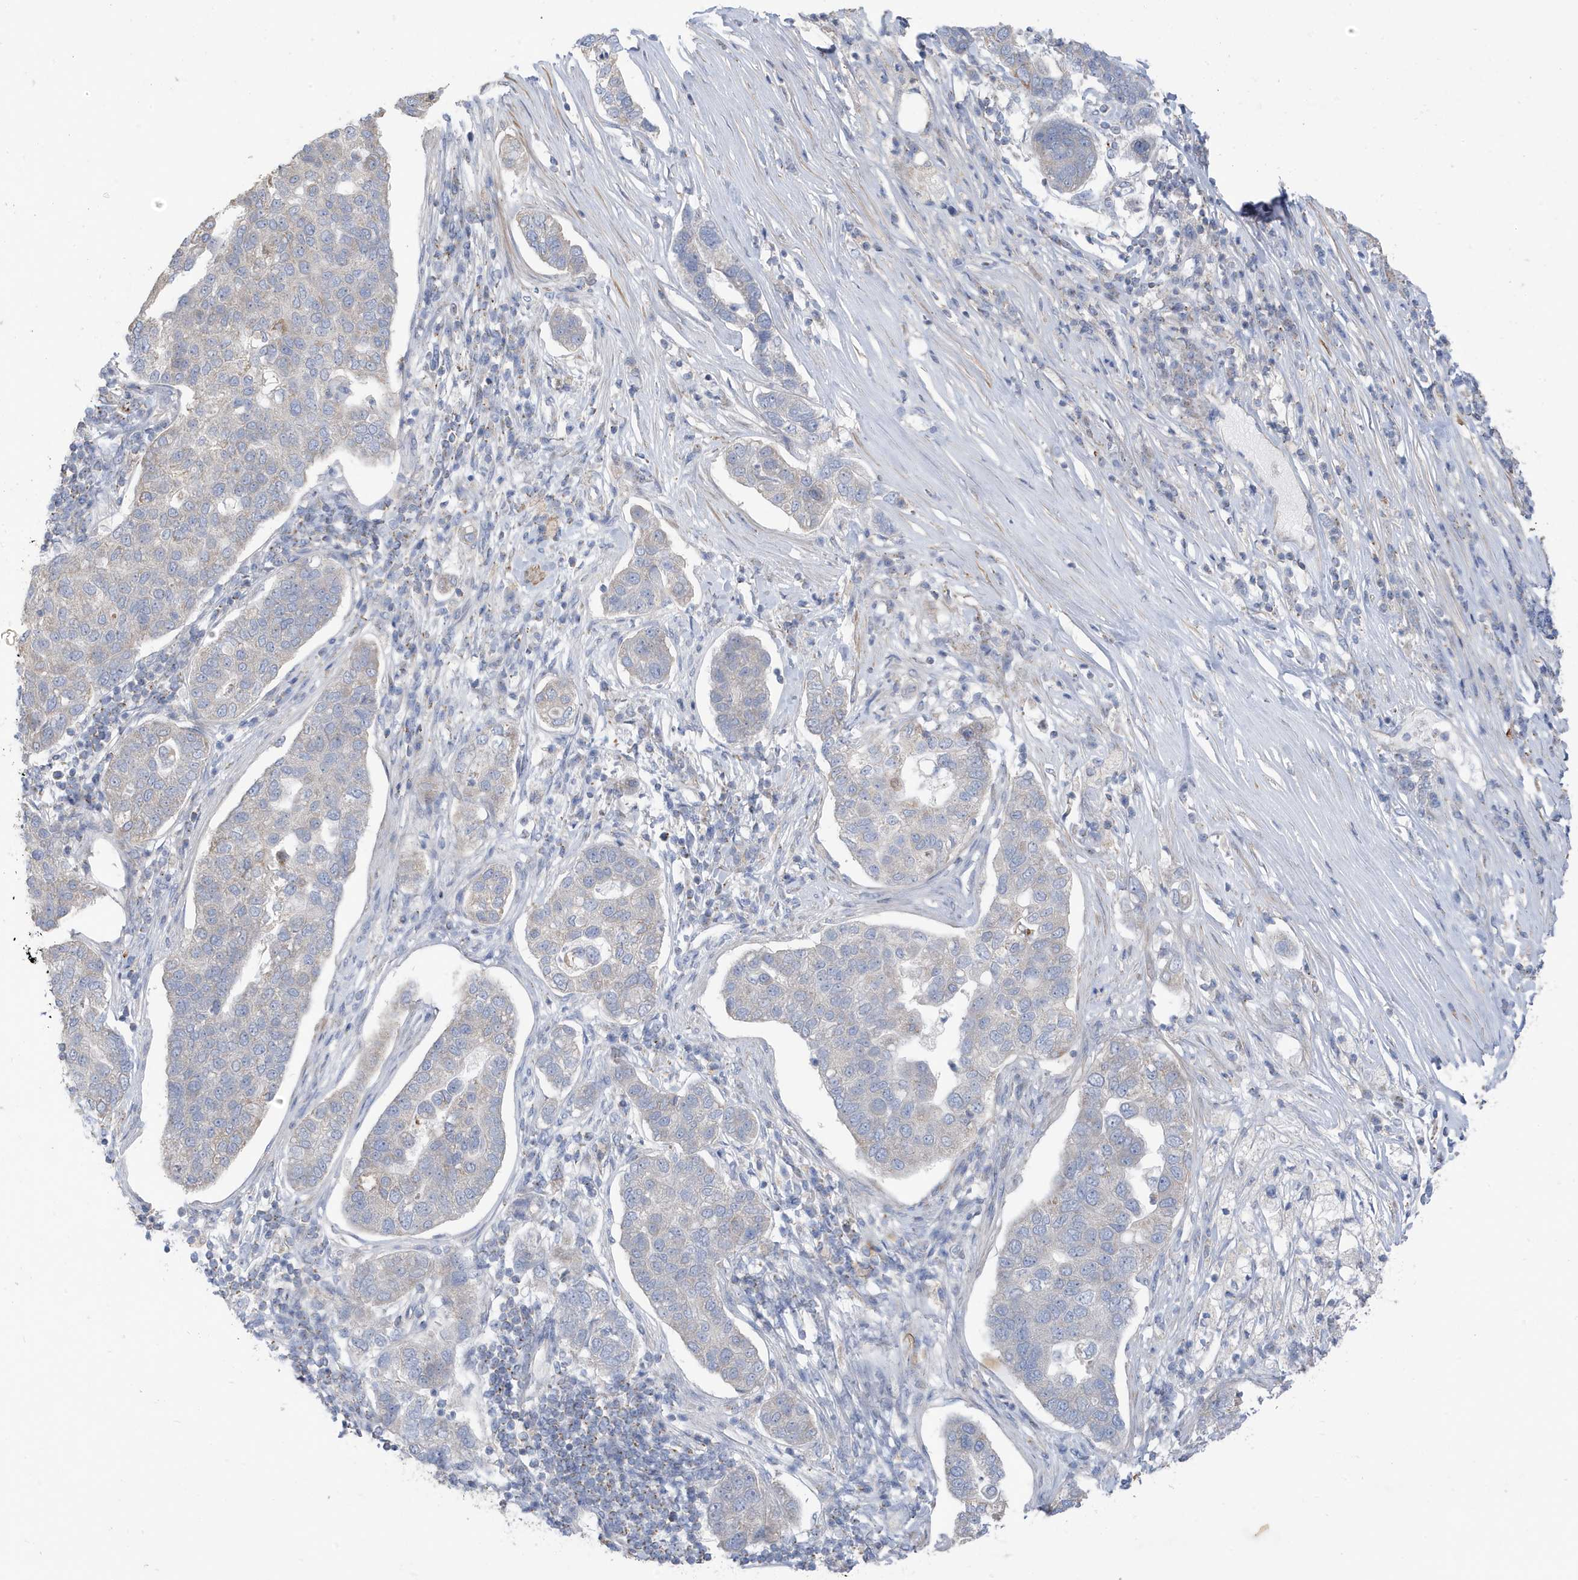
{"staining": {"intensity": "weak", "quantity": "<25%", "location": "cytoplasmic/membranous"}, "tissue": "pancreatic cancer", "cell_type": "Tumor cells", "image_type": "cancer", "snomed": [{"axis": "morphology", "description": "Adenocarcinoma, NOS"}, {"axis": "topography", "description": "Pancreas"}], "caption": "The photomicrograph exhibits no staining of tumor cells in pancreatic cancer (adenocarcinoma). (DAB (3,3'-diaminobenzidine) IHC, high magnification).", "gene": "ATP13A5", "patient": {"sex": "female", "age": 61}}